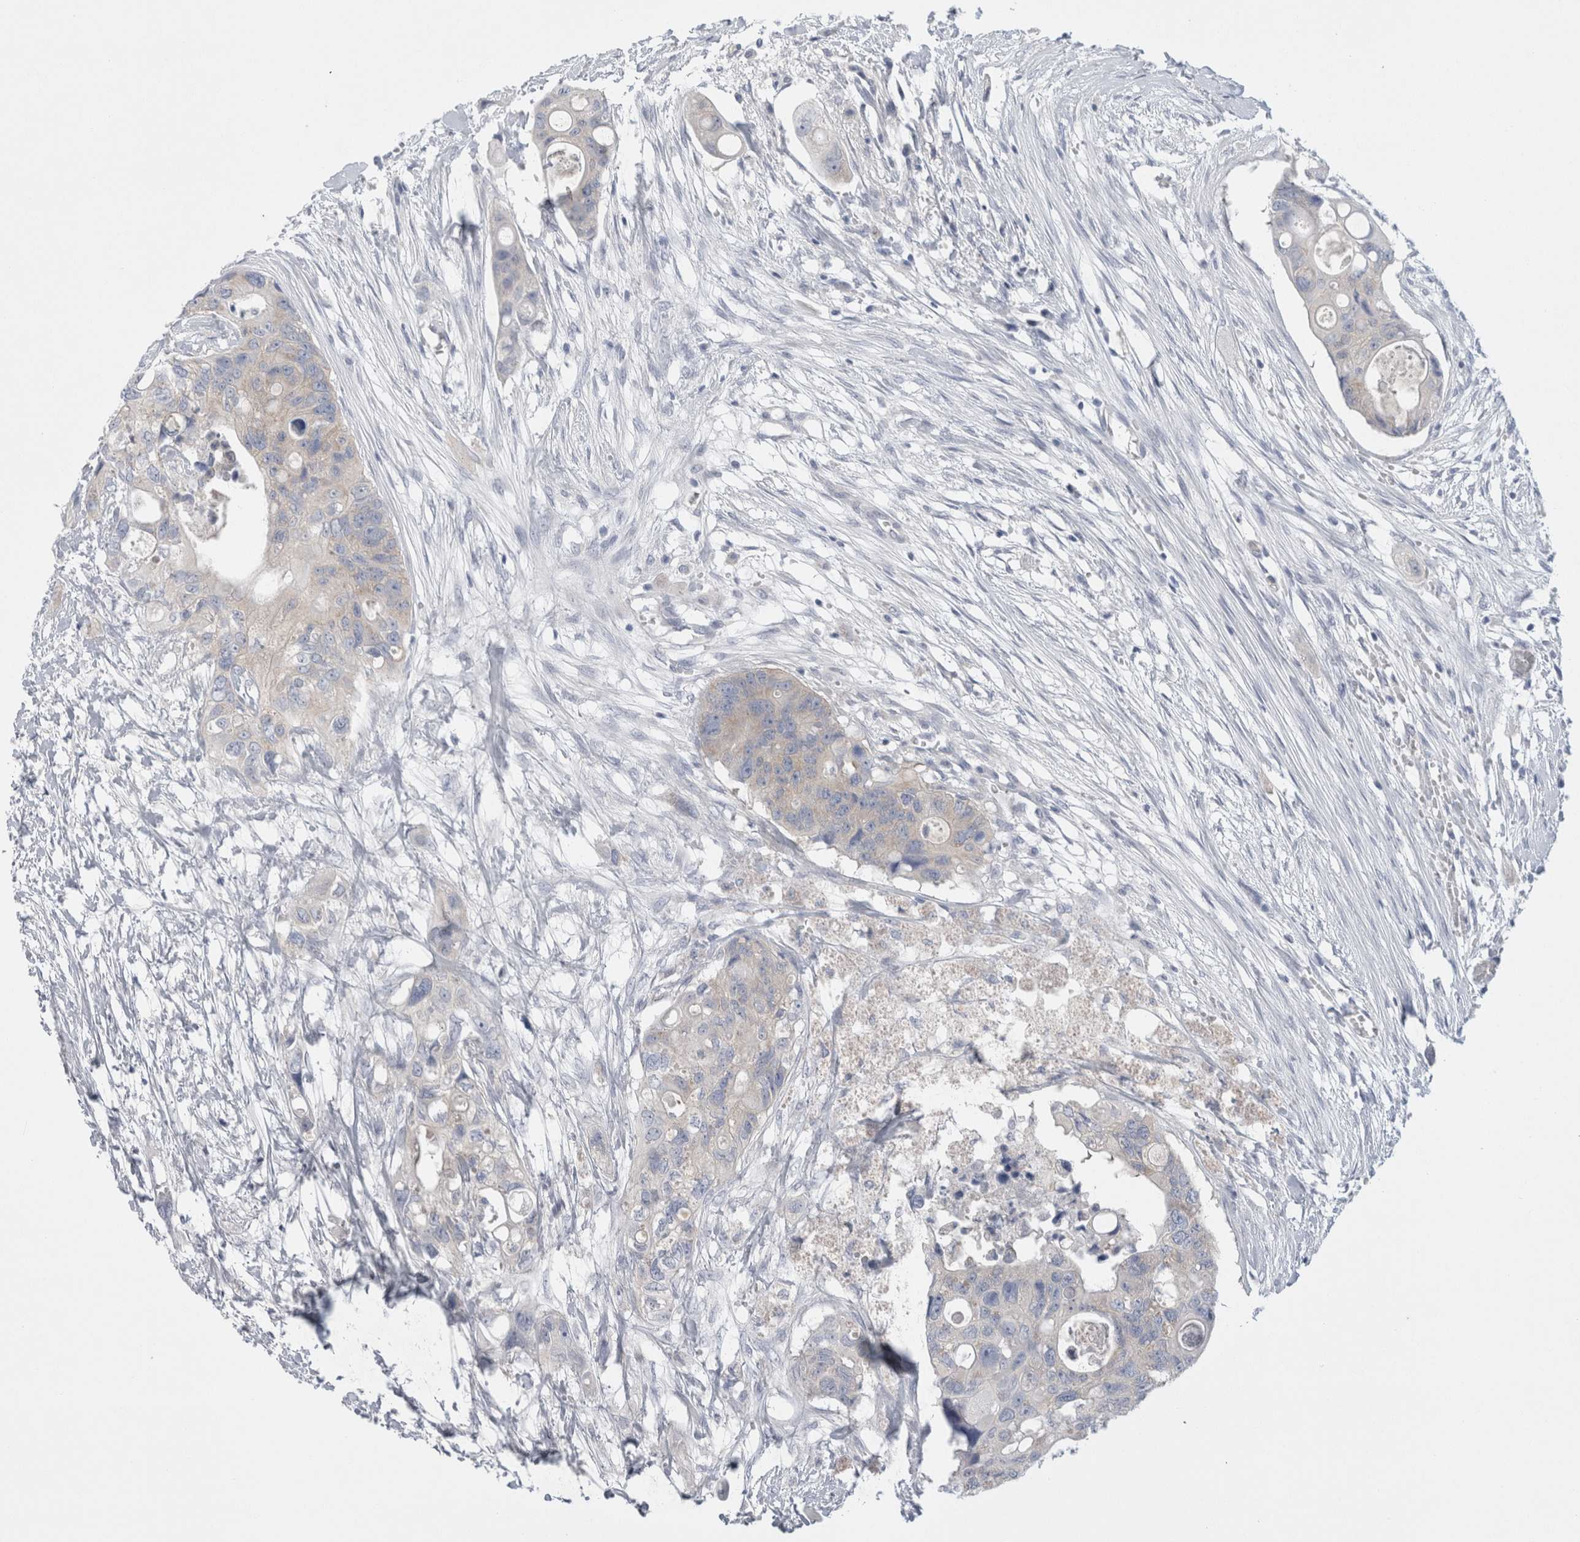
{"staining": {"intensity": "negative", "quantity": "none", "location": "none"}, "tissue": "colorectal cancer", "cell_type": "Tumor cells", "image_type": "cancer", "snomed": [{"axis": "morphology", "description": "Adenocarcinoma, NOS"}, {"axis": "topography", "description": "Colon"}], "caption": "Immunohistochemistry (IHC) of colorectal adenocarcinoma shows no staining in tumor cells. Brightfield microscopy of immunohistochemistry stained with DAB (brown) and hematoxylin (blue), captured at high magnification.", "gene": "WIPF2", "patient": {"sex": "female", "age": 57}}